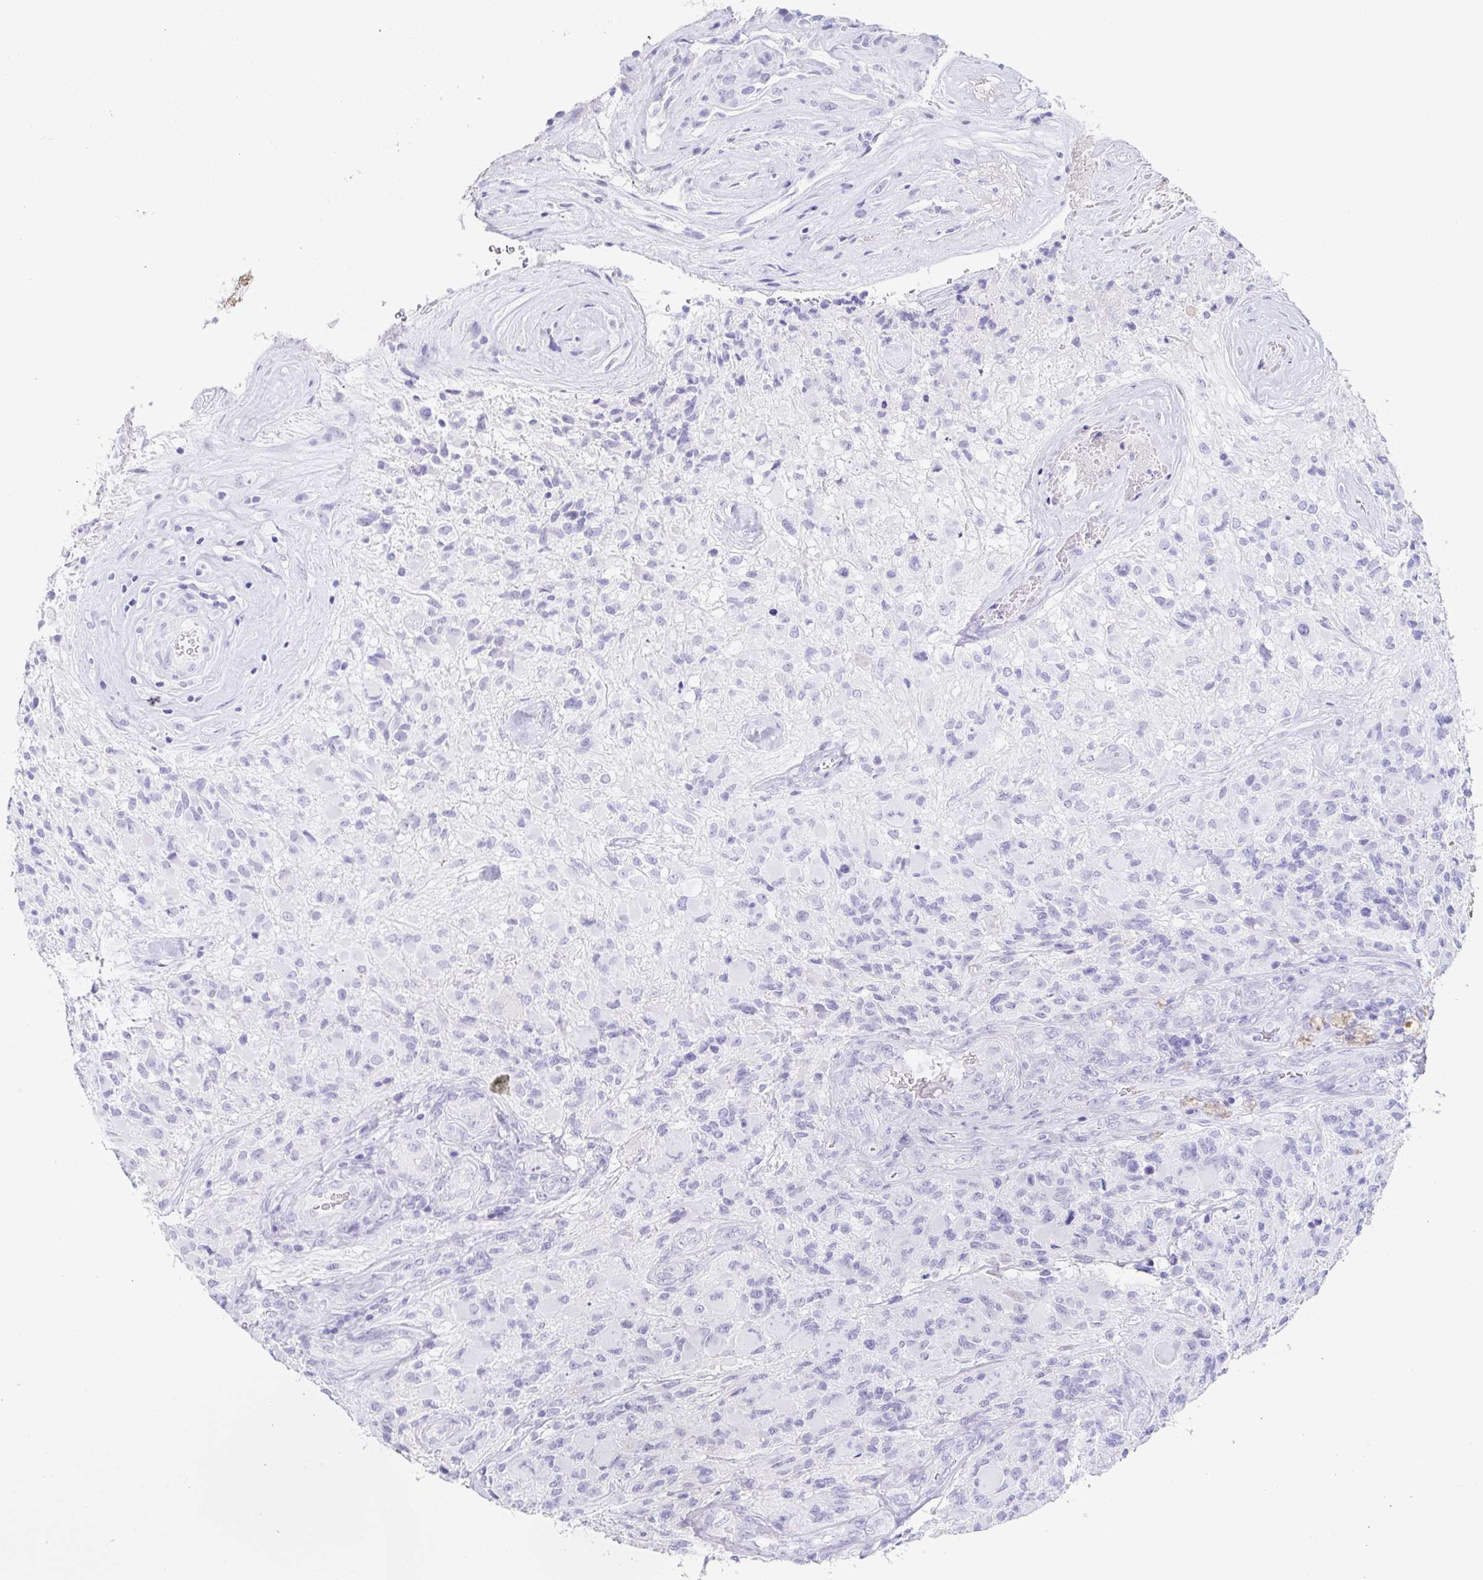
{"staining": {"intensity": "negative", "quantity": "none", "location": "none"}, "tissue": "glioma", "cell_type": "Tumor cells", "image_type": "cancer", "snomed": [{"axis": "morphology", "description": "Glioma, malignant, High grade"}, {"axis": "topography", "description": "Brain"}], "caption": "A high-resolution micrograph shows IHC staining of glioma, which displays no significant positivity in tumor cells. Brightfield microscopy of IHC stained with DAB (brown) and hematoxylin (blue), captured at high magnification.", "gene": "ZG16B", "patient": {"sex": "female", "age": 65}}